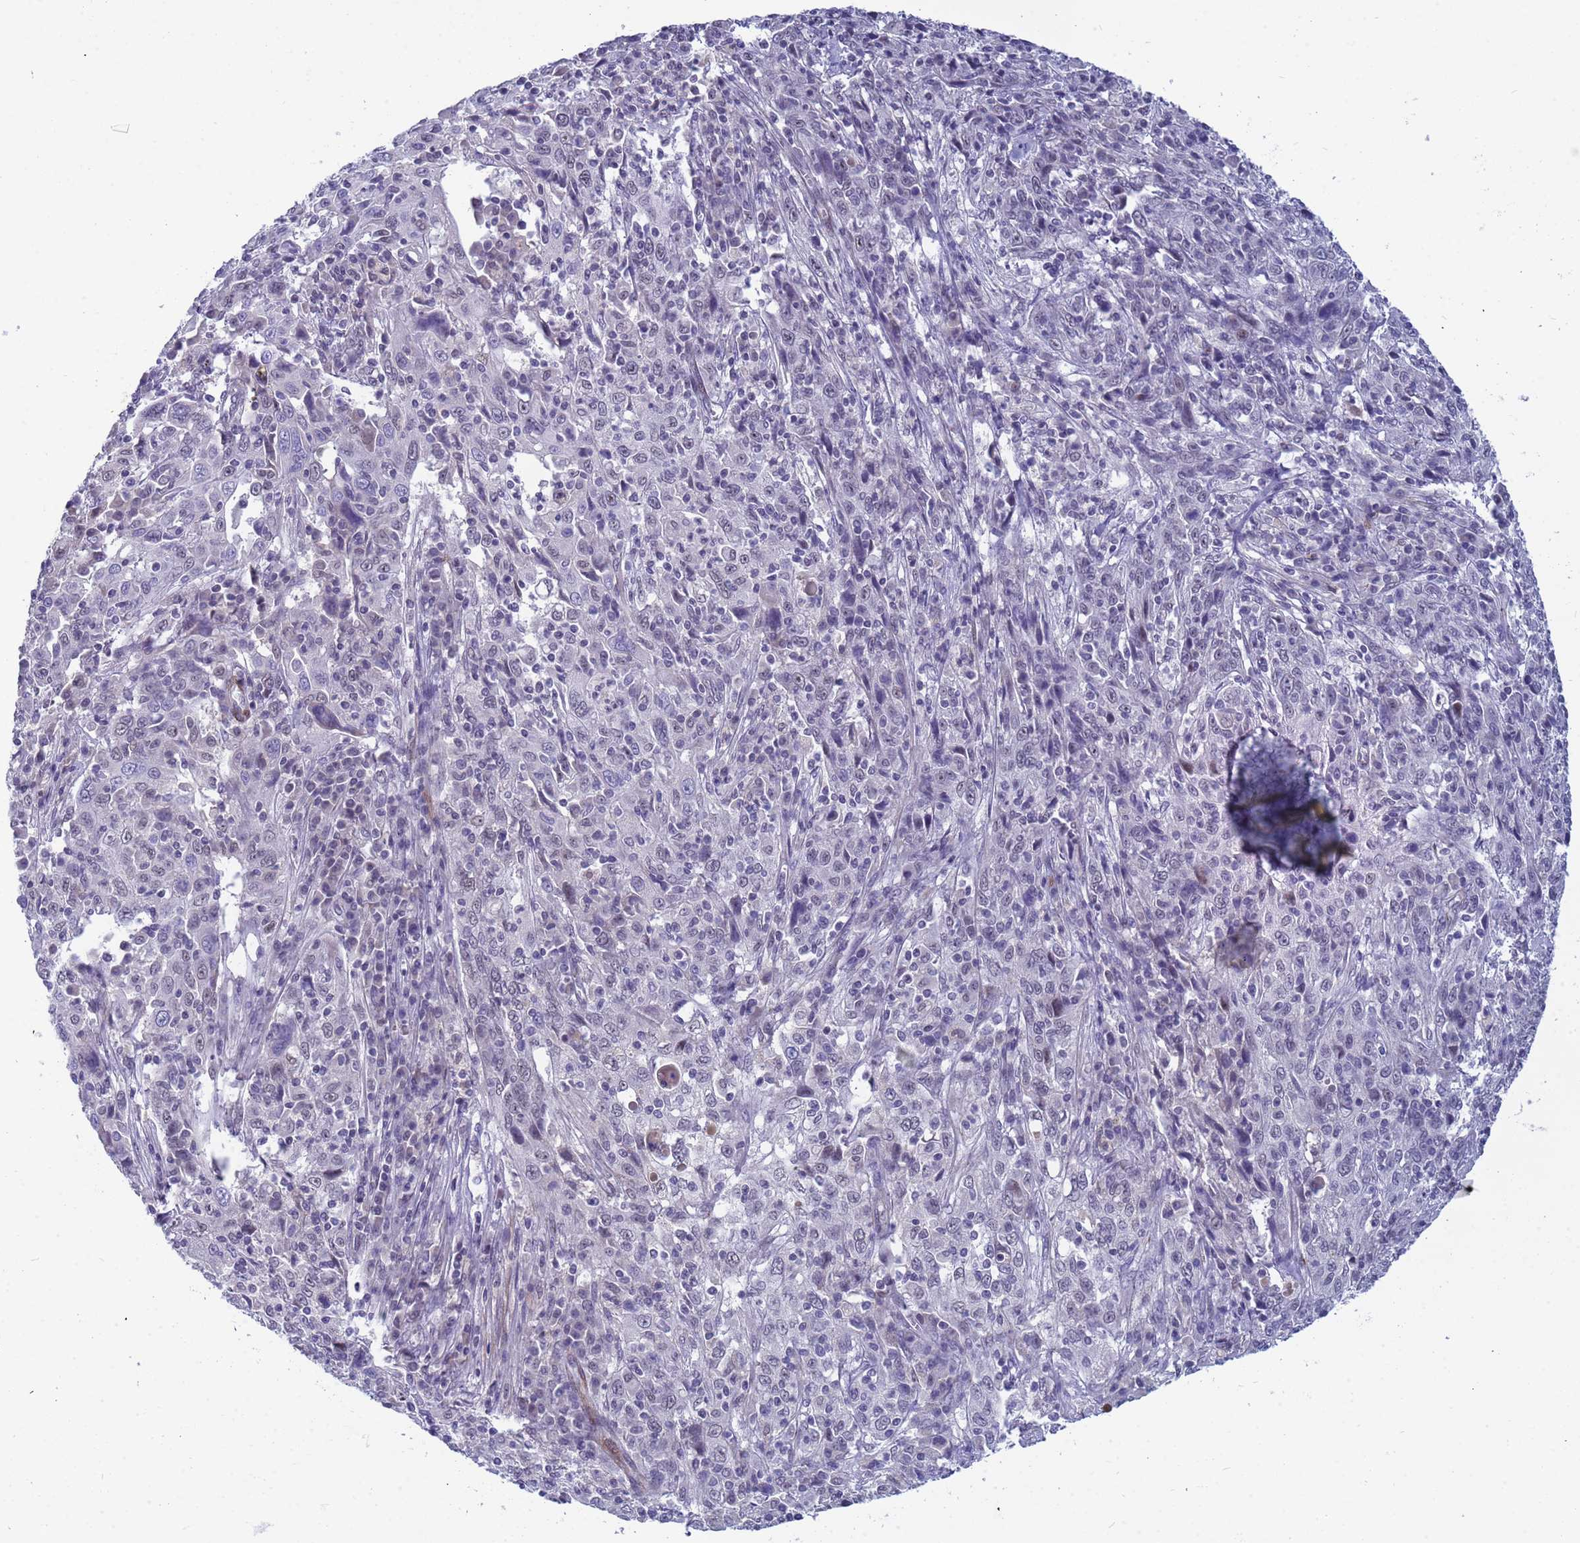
{"staining": {"intensity": "negative", "quantity": "none", "location": "none"}, "tissue": "cervical cancer", "cell_type": "Tumor cells", "image_type": "cancer", "snomed": [{"axis": "morphology", "description": "Squamous cell carcinoma, NOS"}, {"axis": "topography", "description": "Cervix"}], "caption": "DAB immunohistochemical staining of human squamous cell carcinoma (cervical) shows no significant positivity in tumor cells.", "gene": "CXorf65", "patient": {"sex": "female", "age": 46}}